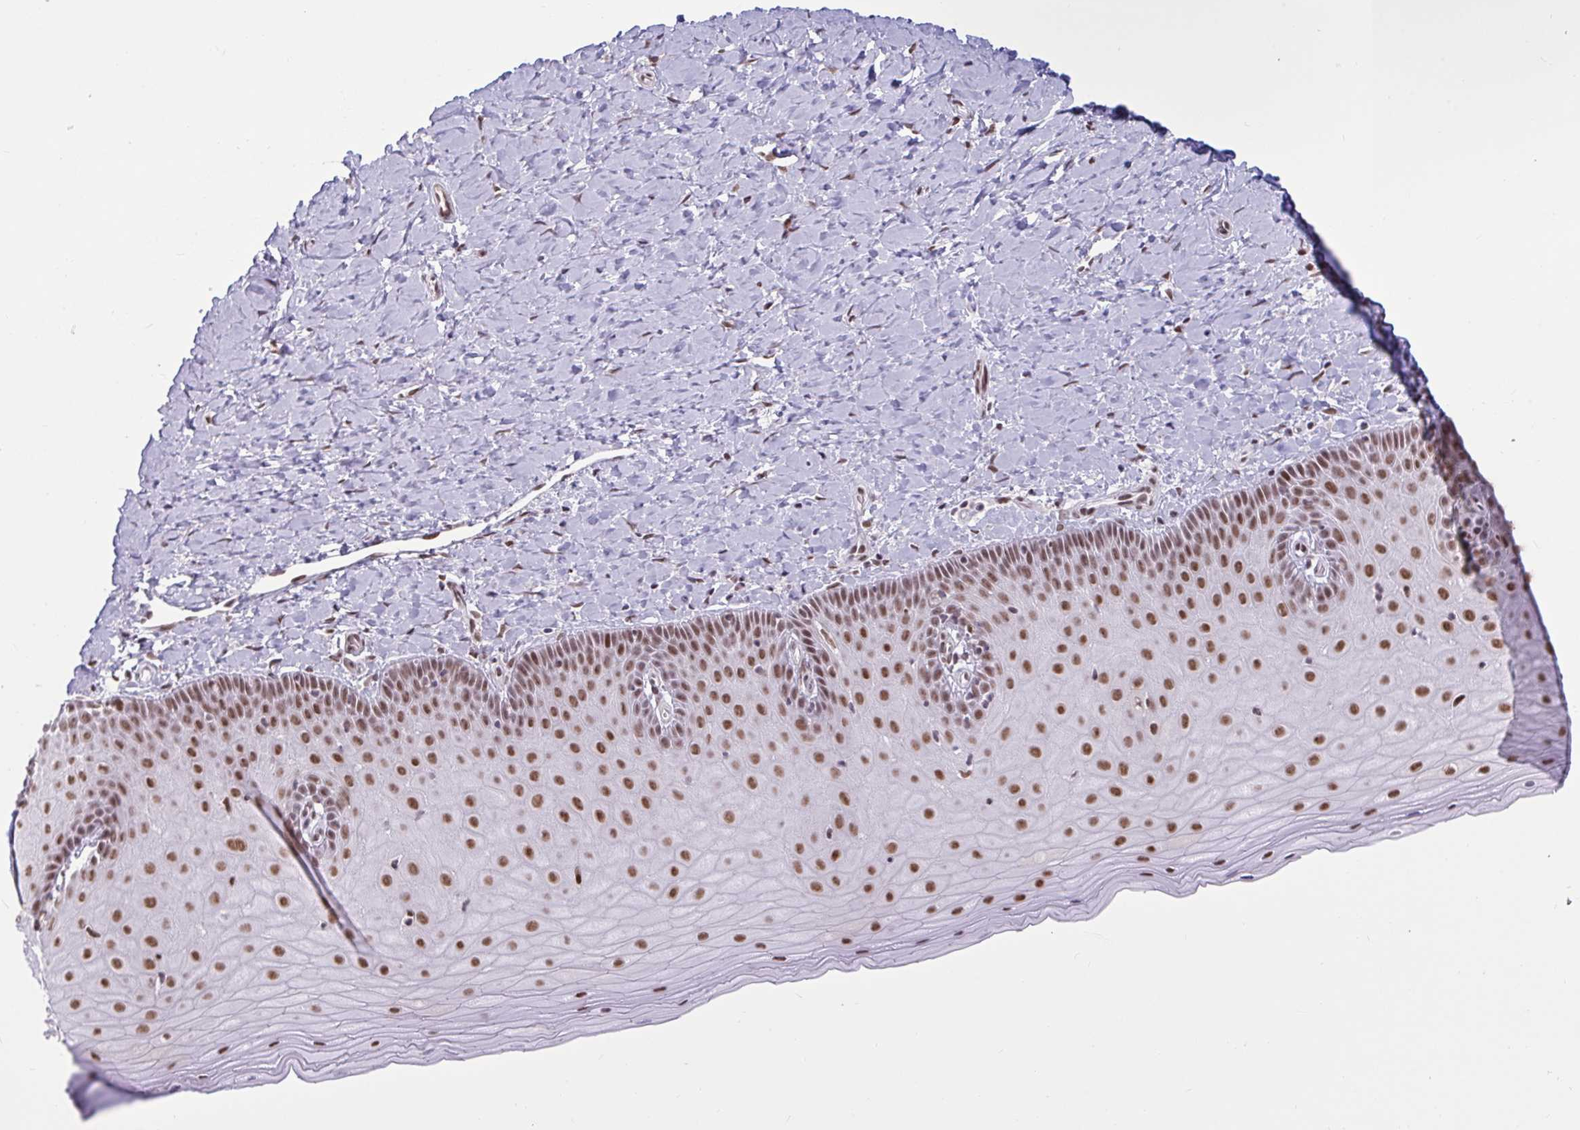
{"staining": {"intensity": "moderate", "quantity": ">75%", "location": "nuclear"}, "tissue": "cervix", "cell_type": "Glandular cells", "image_type": "normal", "snomed": [{"axis": "morphology", "description": "Normal tissue, NOS"}, {"axis": "topography", "description": "Cervix"}], "caption": "Protein staining of unremarkable cervix displays moderate nuclear positivity in about >75% of glandular cells. (brown staining indicates protein expression, while blue staining denotes nuclei).", "gene": "CBFA2T2", "patient": {"sex": "female", "age": 37}}